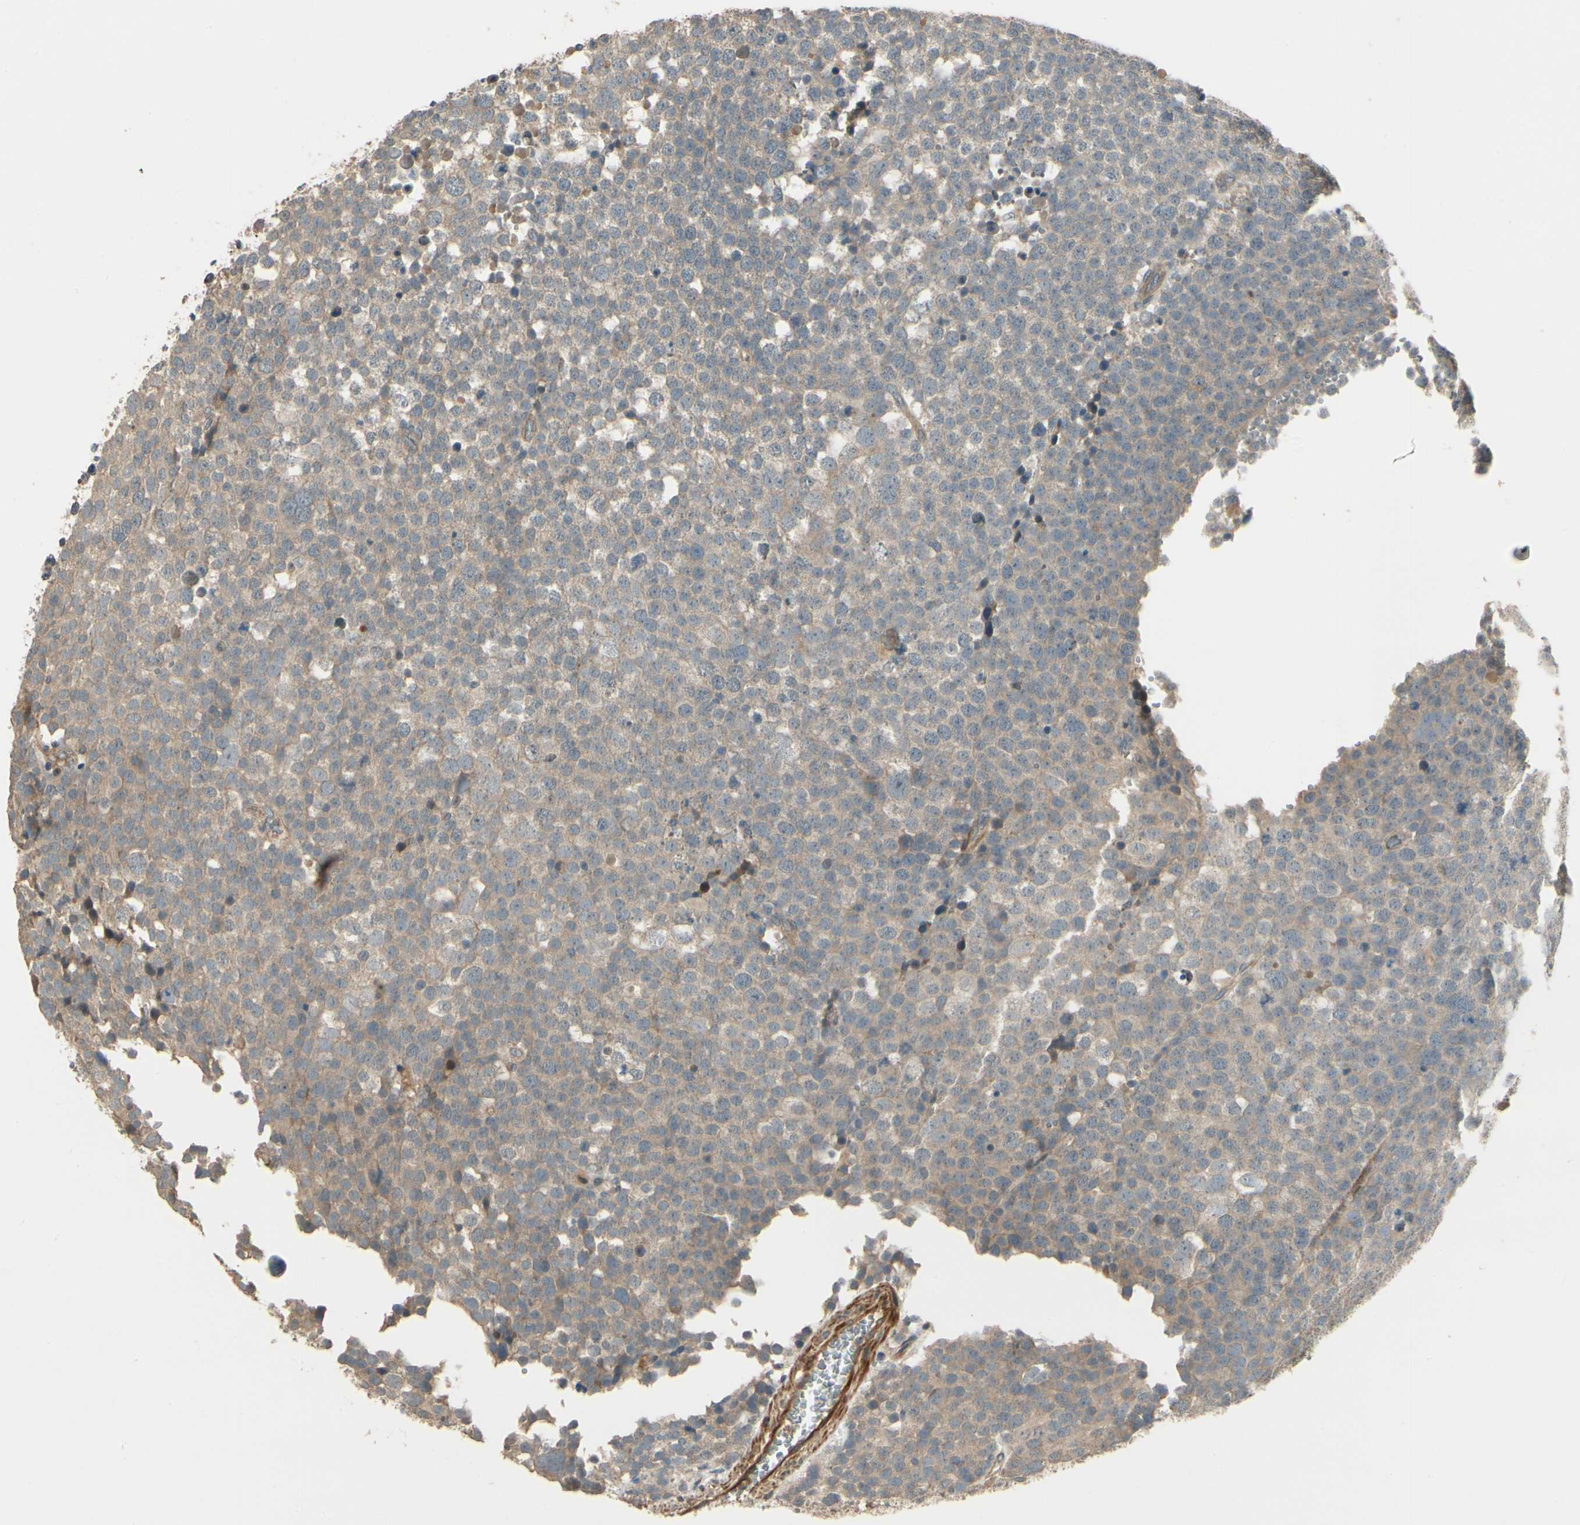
{"staining": {"intensity": "weak", "quantity": ">75%", "location": "cytoplasmic/membranous"}, "tissue": "testis cancer", "cell_type": "Tumor cells", "image_type": "cancer", "snomed": [{"axis": "morphology", "description": "Seminoma, NOS"}, {"axis": "topography", "description": "Testis"}], "caption": "This is an image of immunohistochemistry (IHC) staining of testis cancer (seminoma), which shows weak expression in the cytoplasmic/membranous of tumor cells.", "gene": "ACVR1", "patient": {"sex": "male", "age": 71}}